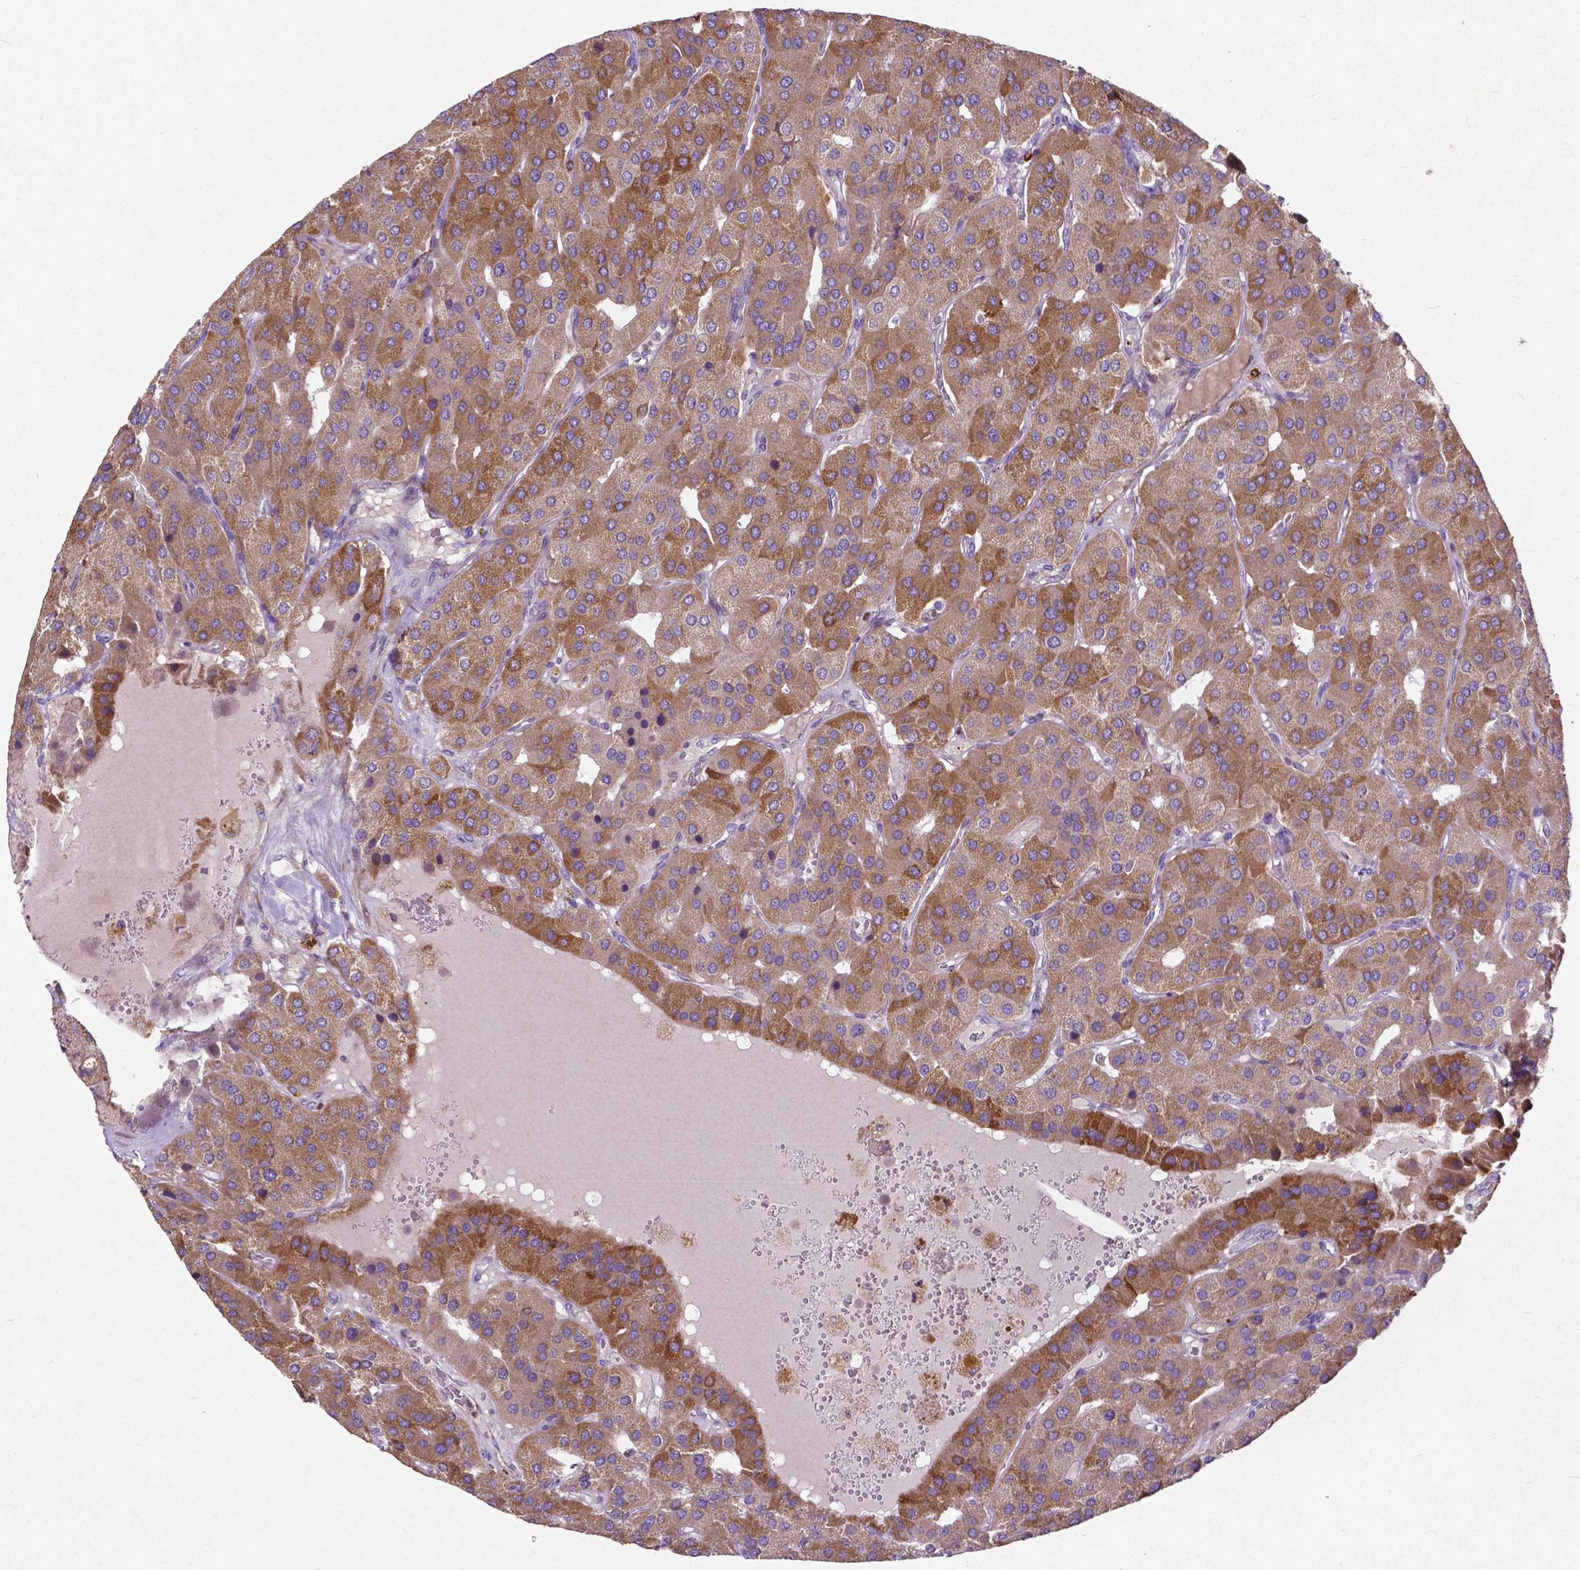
{"staining": {"intensity": "moderate", "quantity": ">75%", "location": "cytoplasmic/membranous"}, "tissue": "parathyroid gland", "cell_type": "Glandular cells", "image_type": "normal", "snomed": [{"axis": "morphology", "description": "Normal tissue, NOS"}, {"axis": "morphology", "description": "Adenoma, NOS"}, {"axis": "topography", "description": "Parathyroid gland"}], "caption": "A micrograph showing moderate cytoplasmic/membranous staining in about >75% of glandular cells in normal parathyroid gland, as visualized by brown immunohistochemical staining.", "gene": "THEGL", "patient": {"sex": "female", "age": 86}}